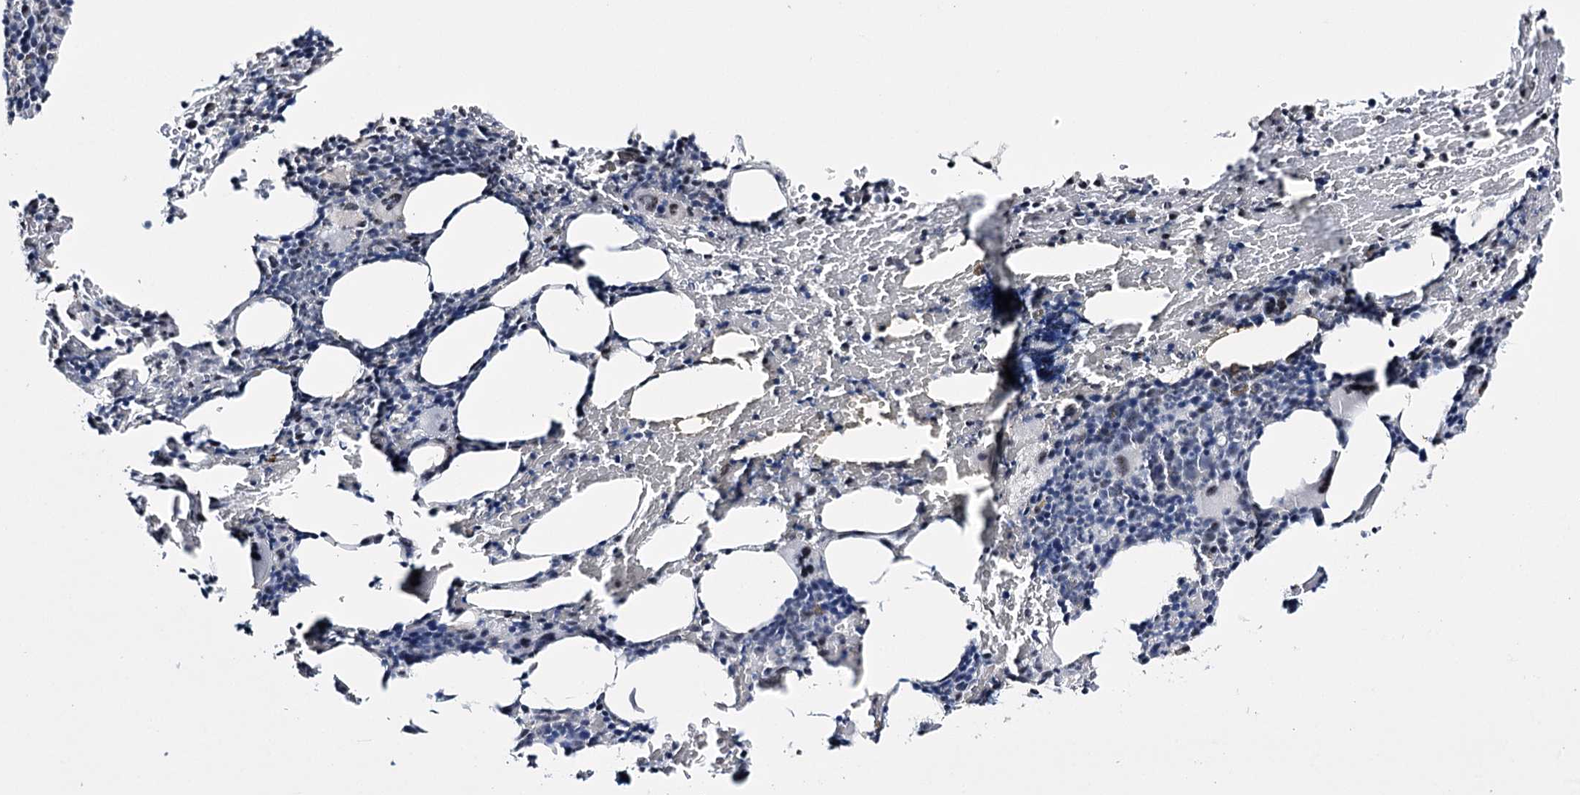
{"staining": {"intensity": "negative", "quantity": "none", "location": "none"}, "tissue": "bone marrow", "cell_type": "Hematopoietic cells", "image_type": "normal", "snomed": [{"axis": "morphology", "description": "Normal tissue, NOS"}, {"axis": "topography", "description": "Bone marrow"}], "caption": "The photomicrograph demonstrates no significant expression in hematopoietic cells of bone marrow.", "gene": "PRPF40A", "patient": {"sex": "male", "age": 62}}